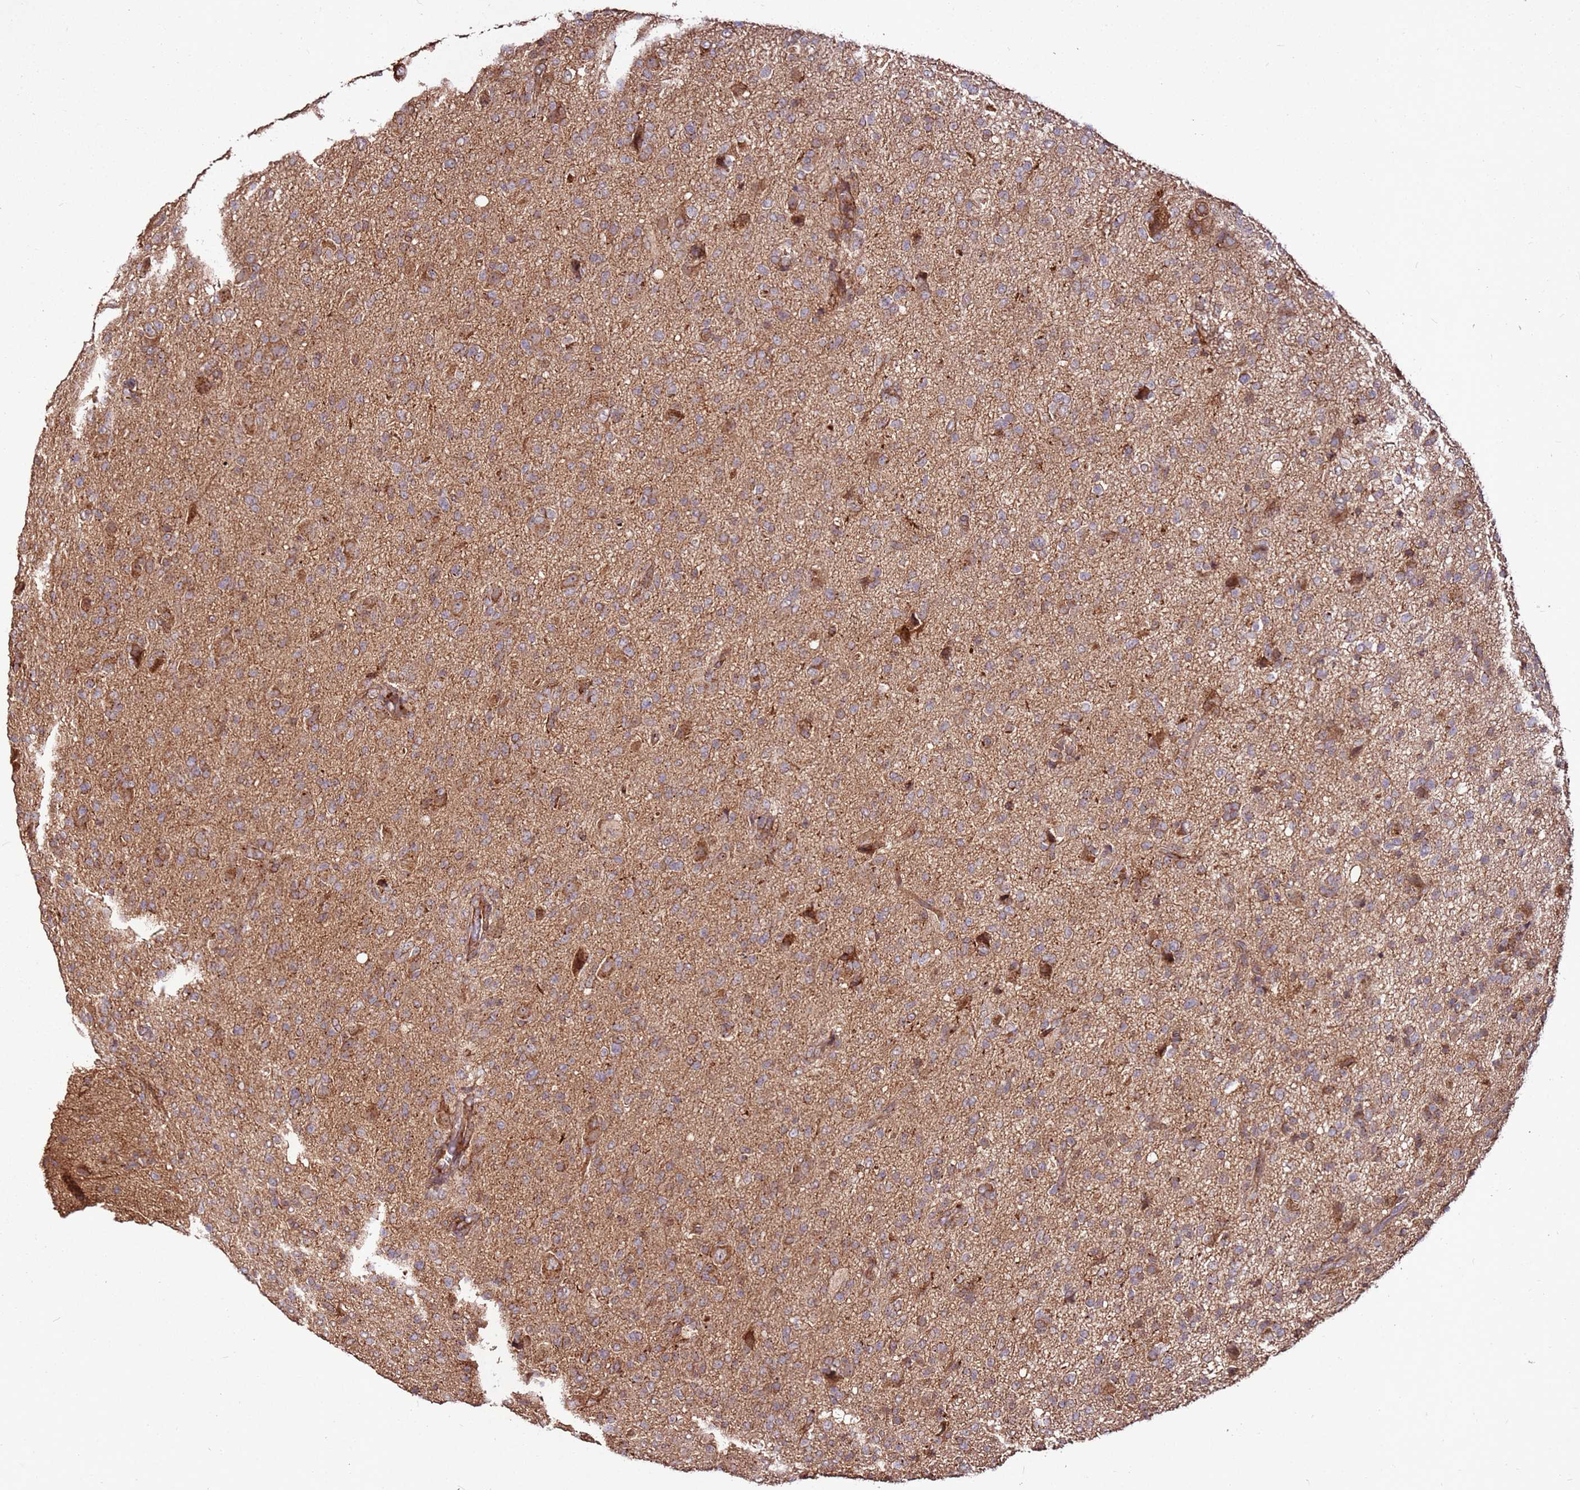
{"staining": {"intensity": "moderate", "quantity": ">75%", "location": "cytoplasmic/membranous"}, "tissue": "glioma", "cell_type": "Tumor cells", "image_type": "cancer", "snomed": [{"axis": "morphology", "description": "Glioma, malignant, High grade"}, {"axis": "topography", "description": "Brain"}], "caption": "High-grade glioma (malignant) tissue displays moderate cytoplasmic/membranous expression in approximately >75% of tumor cells, visualized by immunohistochemistry. The staining was performed using DAB (3,3'-diaminobenzidine) to visualize the protein expression in brown, while the nuclei were stained in blue with hematoxylin (Magnification: 20x).", "gene": "FAM186A", "patient": {"sex": "female", "age": 57}}